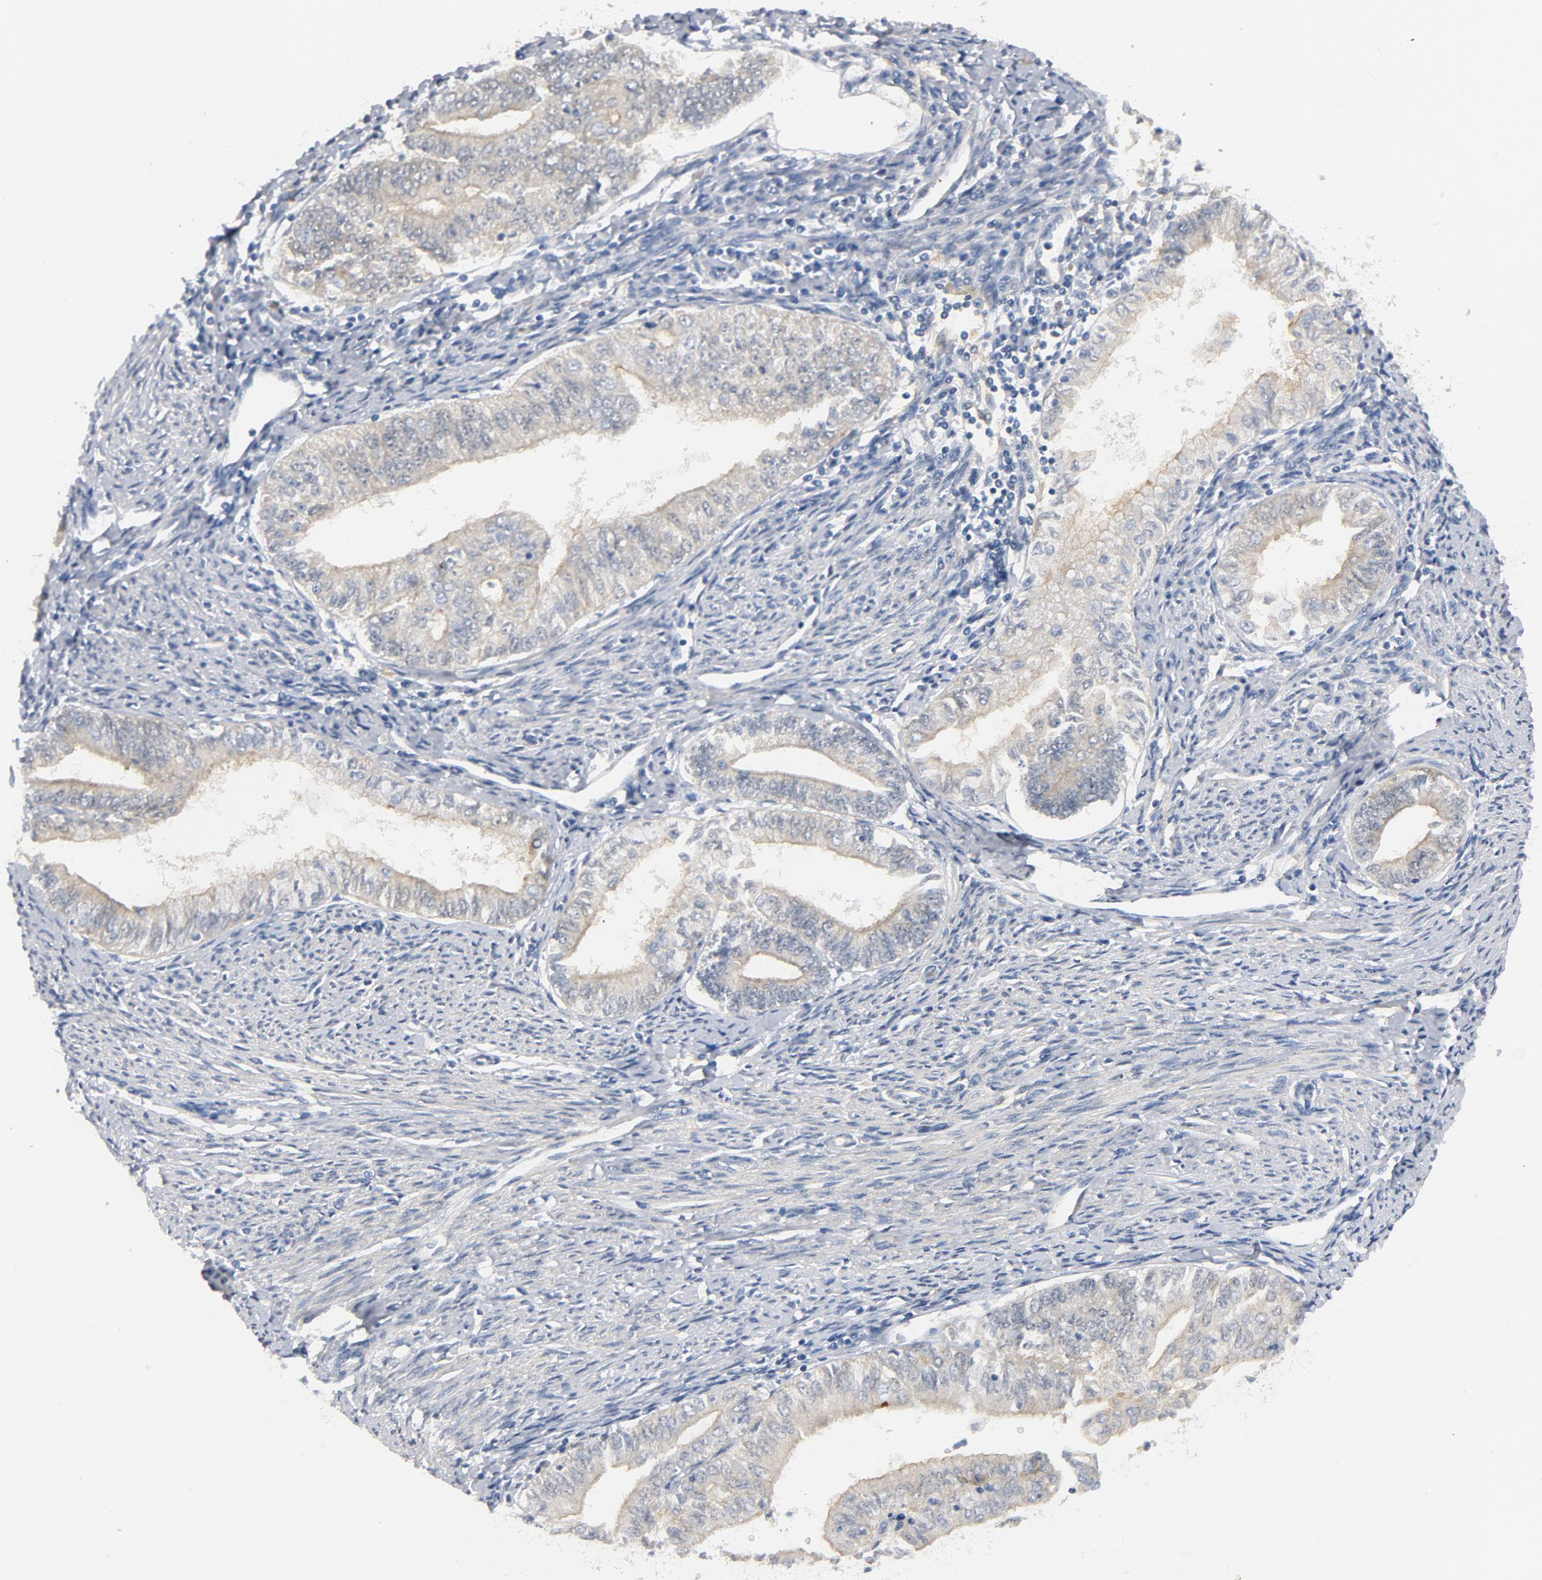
{"staining": {"intensity": "weak", "quantity": ">75%", "location": "cytoplasmic/membranous"}, "tissue": "endometrial cancer", "cell_type": "Tumor cells", "image_type": "cancer", "snomed": [{"axis": "morphology", "description": "Adenocarcinoma, NOS"}, {"axis": "topography", "description": "Endometrium"}], "caption": "Tumor cells demonstrate low levels of weak cytoplasmic/membranous expression in about >75% of cells in endometrial cancer. (DAB (3,3'-diaminobenzidine) IHC with brightfield microscopy, high magnification).", "gene": "SRC", "patient": {"sex": "female", "age": 66}}